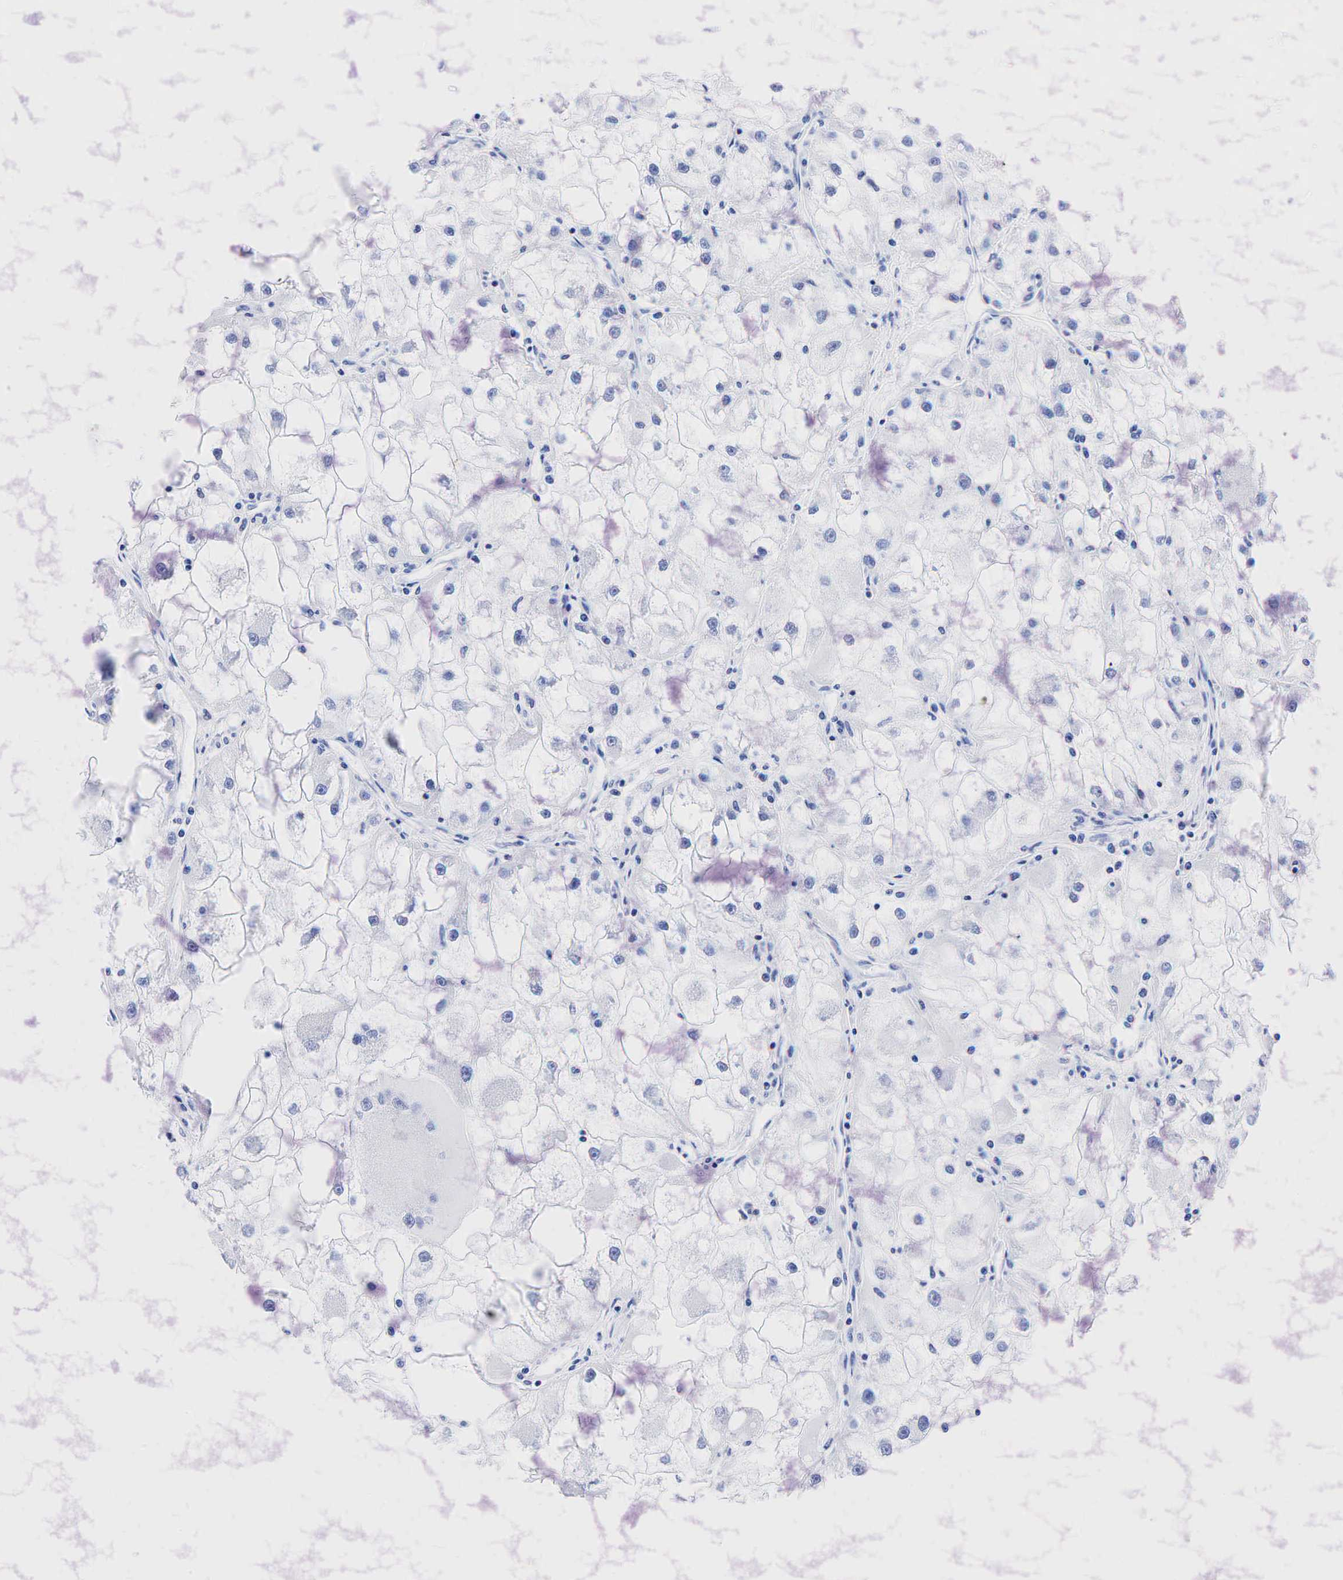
{"staining": {"intensity": "negative", "quantity": "none", "location": "none"}, "tissue": "renal cancer", "cell_type": "Tumor cells", "image_type": "cancer", "snomed": [{"axis": "morphology", "description": "Adenocarcinoma, NOS"}, {"axis": "topography", "description": "Kidney"}], "caption": "This image is of adenocarcinoma (renal) stained with IHC to label a protein in brown with the nuclei are counter-stained blue. There is no positivity in tumor cells.", "gene": "KRT19", "patient": {"sex": "female", "age": 73}}